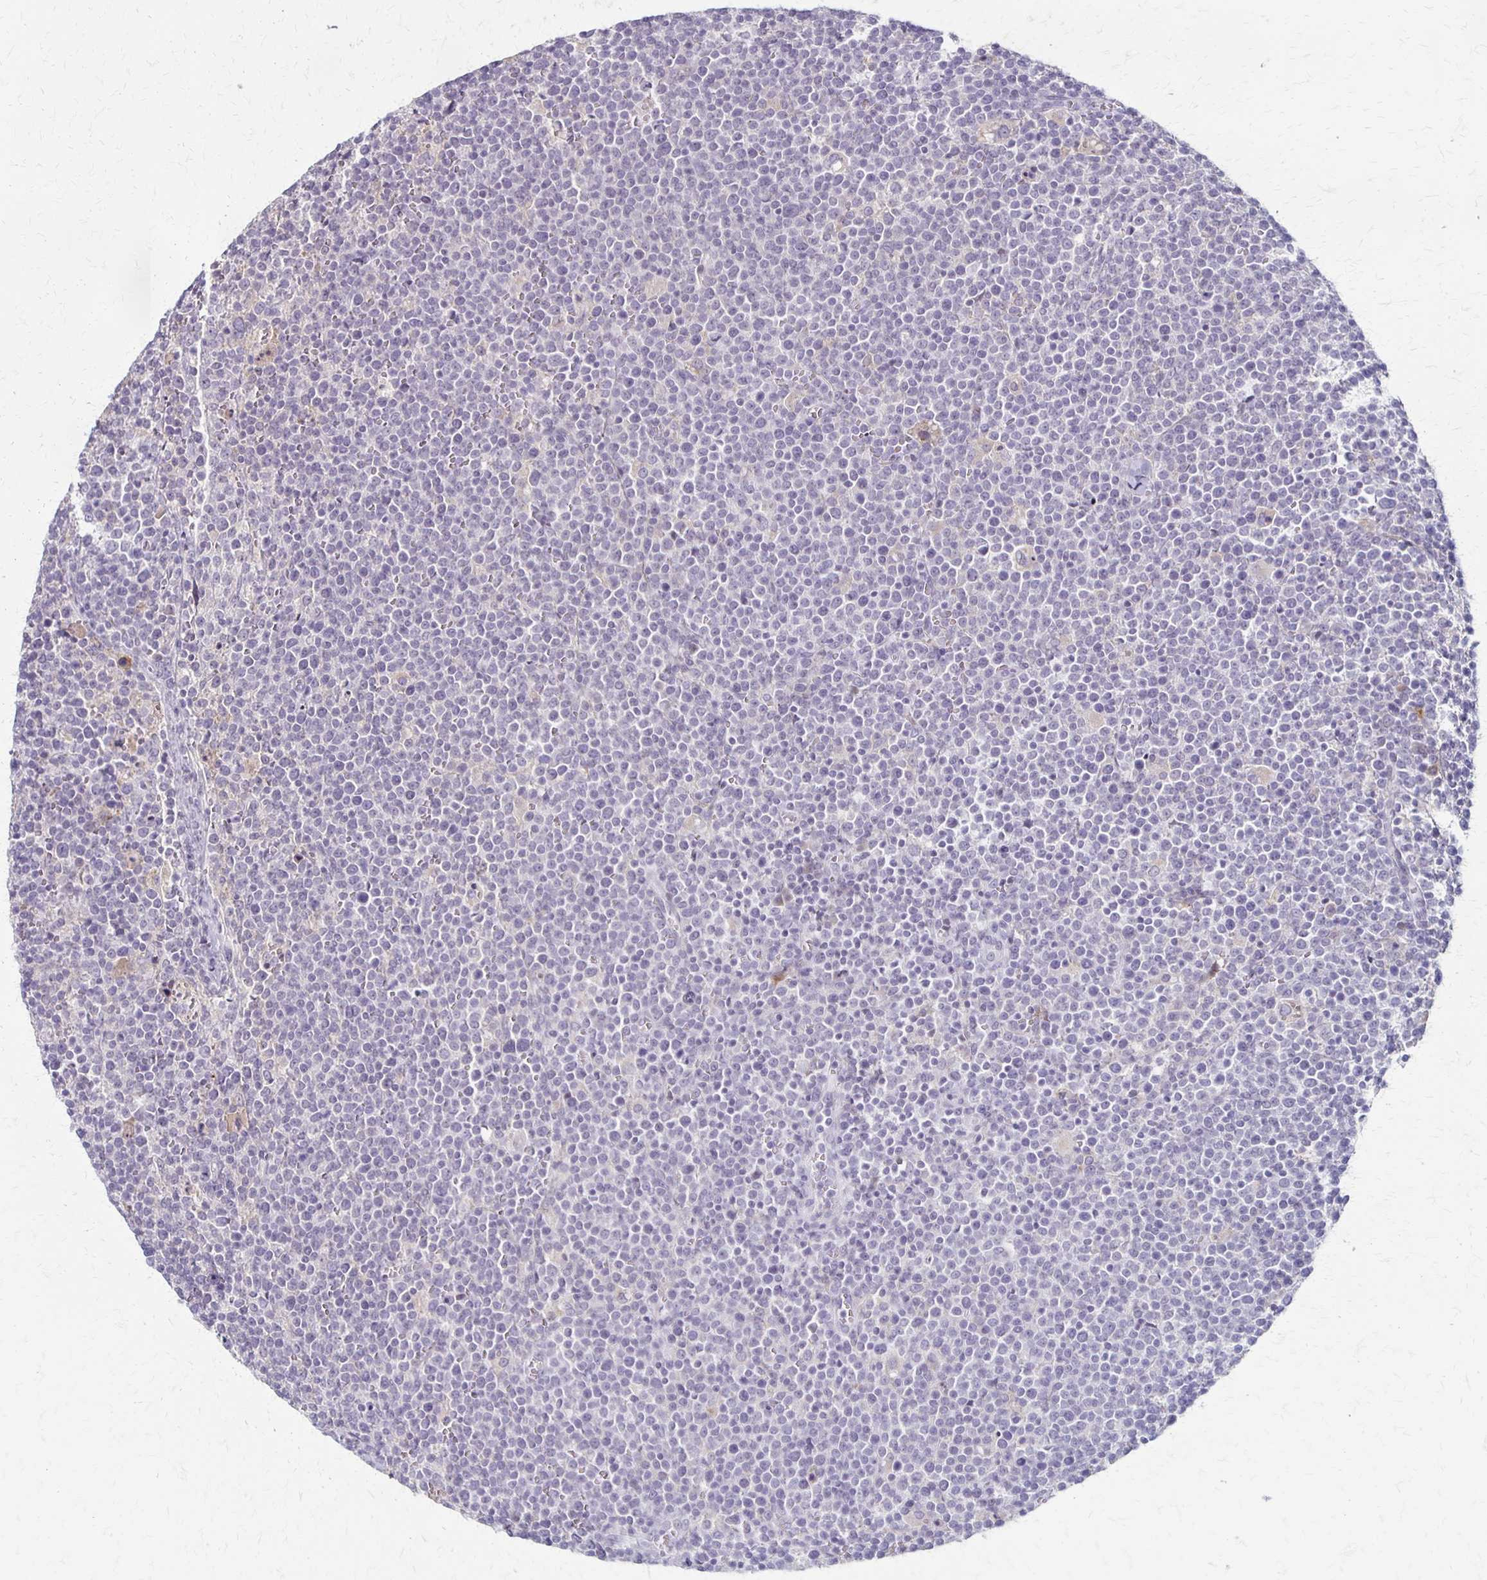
{"staining": {"intensity": "negative", "quantity": "none", "location": "none"}, "tissue": "lymphoma", "cell_type": "Tumor cells", "image_type": "cancer", "snomed": [{"axis": "morphology", "description": "Malignant lymphoma, non-Hodgkin's type, High grade"}, {"axis": "topography", "description": "Lymph node"}], "caption": "Lymphoma was stained to show a protein in brown. There is no significant positivity in tumor cells.", "gene": "SLC35E2B", "patient": {"sex": "male", "age": 61}}